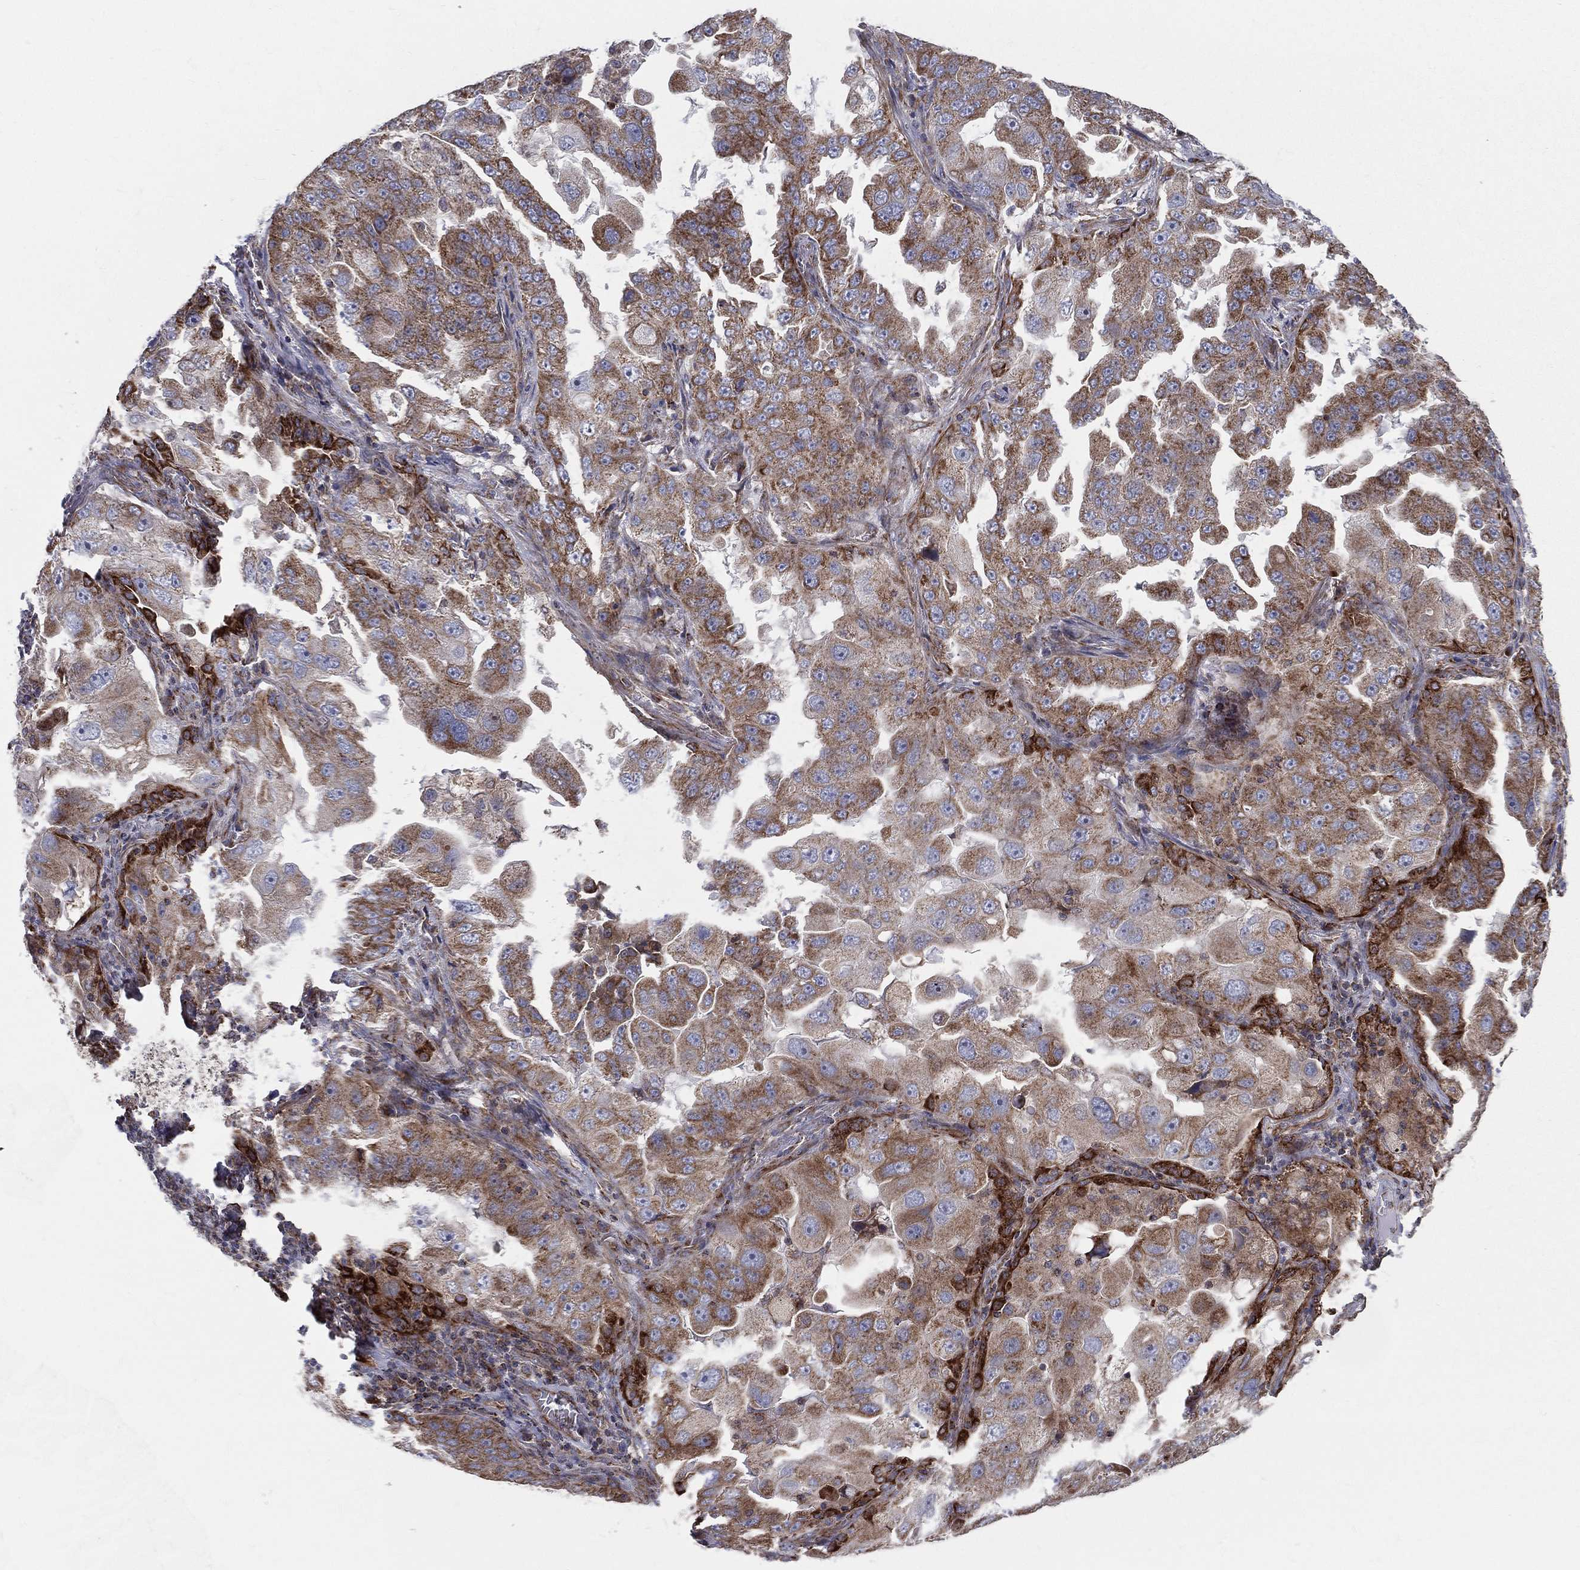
{"staining": {"intensity": "moderate", "quantity": "25%-75%", "location": "cytoplasmic/membranous"}, "tissue": "lung cancer", "cell_type": "Tumor cells", "image_type": "cancer", "snomed": [{"axis": "morphology", "description": "Adenocarcinoma, NOS"}, {"axis": "topography", "description": "Lung"}], "caption": "Protein expression by immunohistochemistry (IHC) displays moderate cytoplasmic/membranous staining in approximately 25%-75% of tumor cells in lung adenocarcinoma.", "gene": "MIX23", "patient": {"sex": "female", "age": 61}}